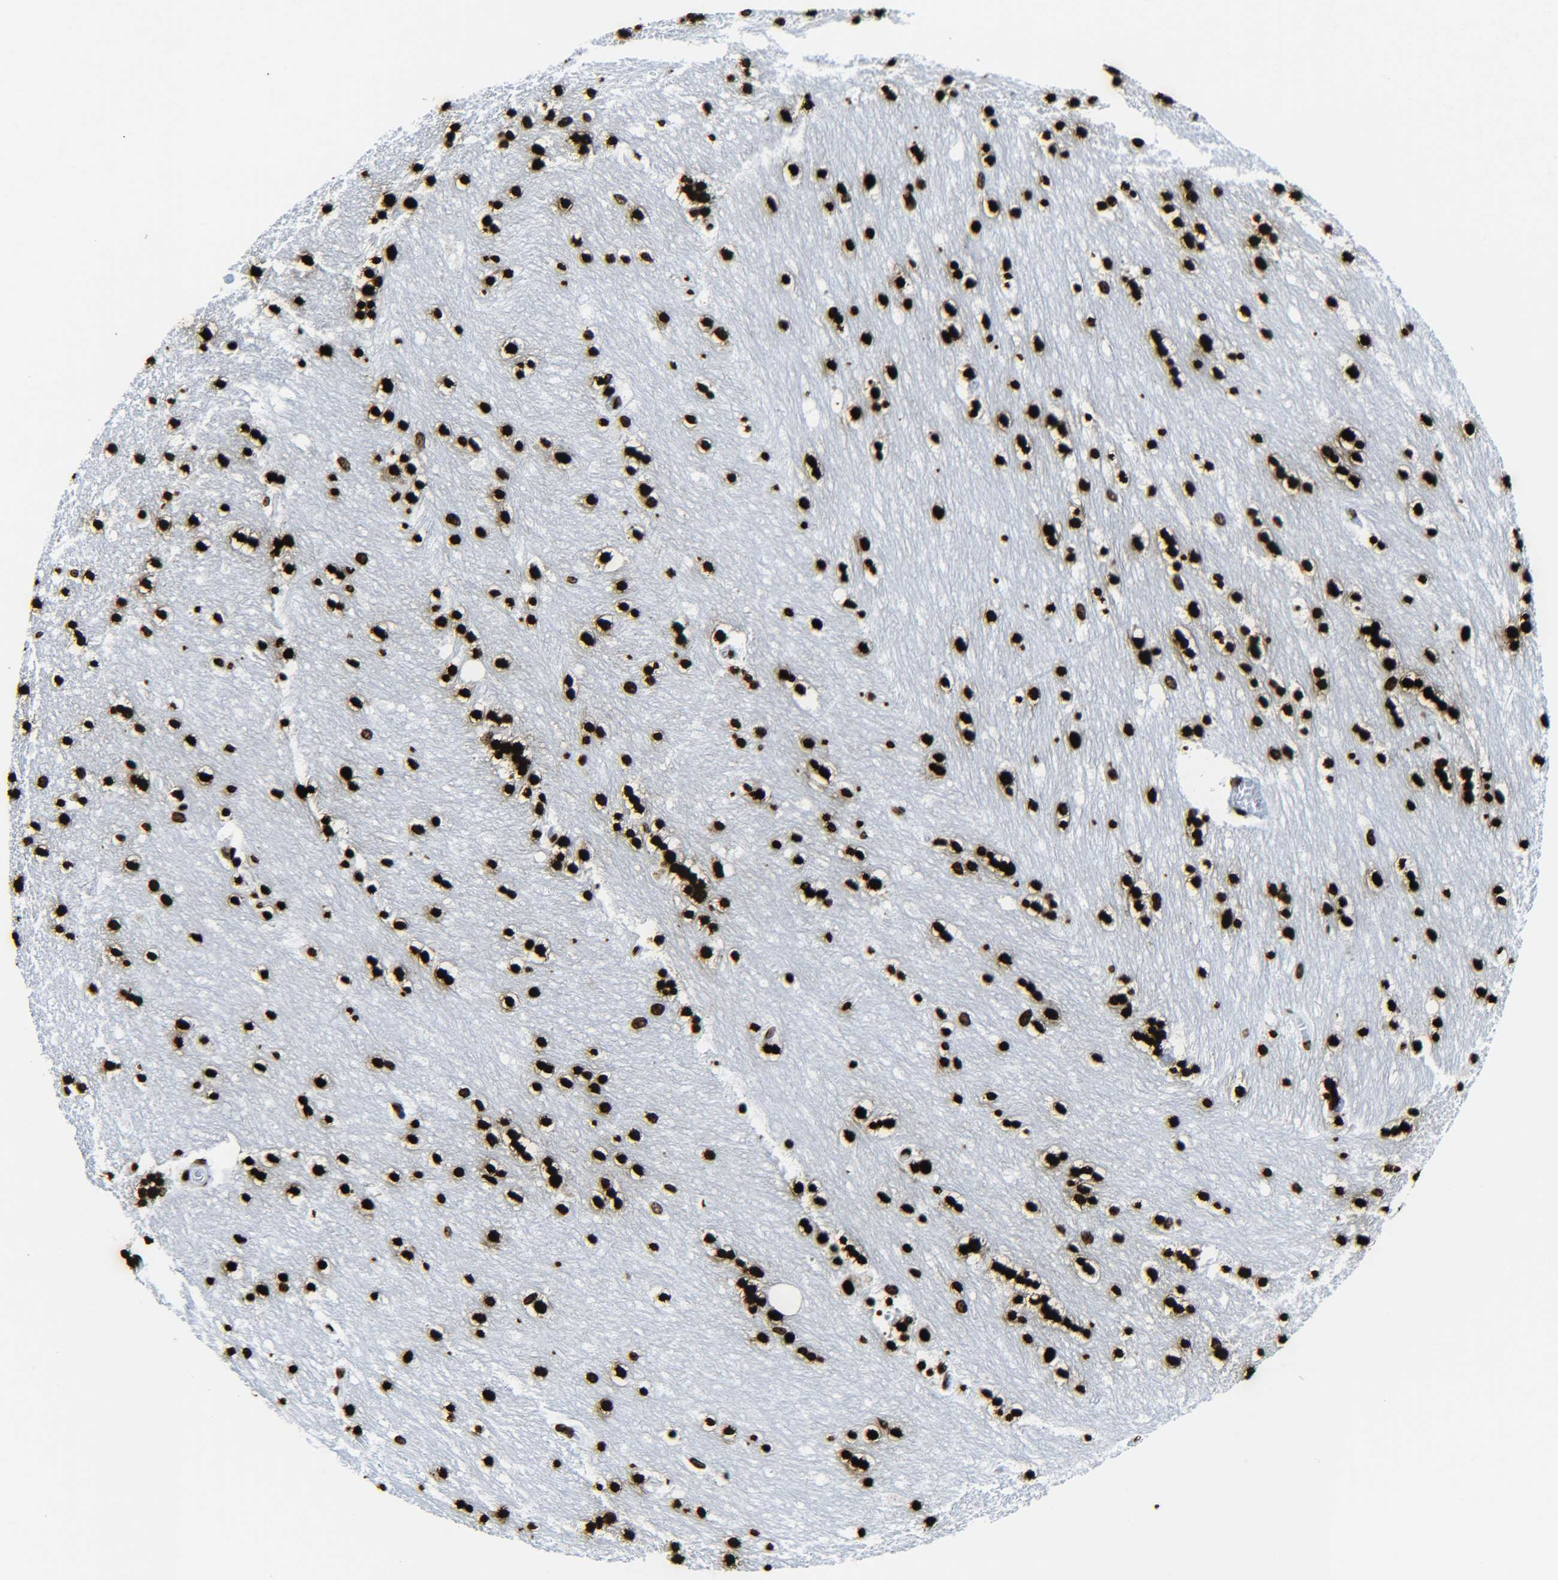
{"staining": {"intensity": "strong", "quantity": ">75%", "location": "nuclear"}, "tissue": "caudate", "cell_type": "Glial cells", "image_type": "normal", "snomed": [{"axis": "morphology", "description": "Normal tissue, NOS"}, {"axis": "topography", "description": "Lateral ventricle wall"}], "caption": "Protein expression analysis of benign caudate displays strong nuclear positivity in approximately >75% of glial cells.", "gene": "H2AX", "patient": {"sex": "female", "age": 54}}